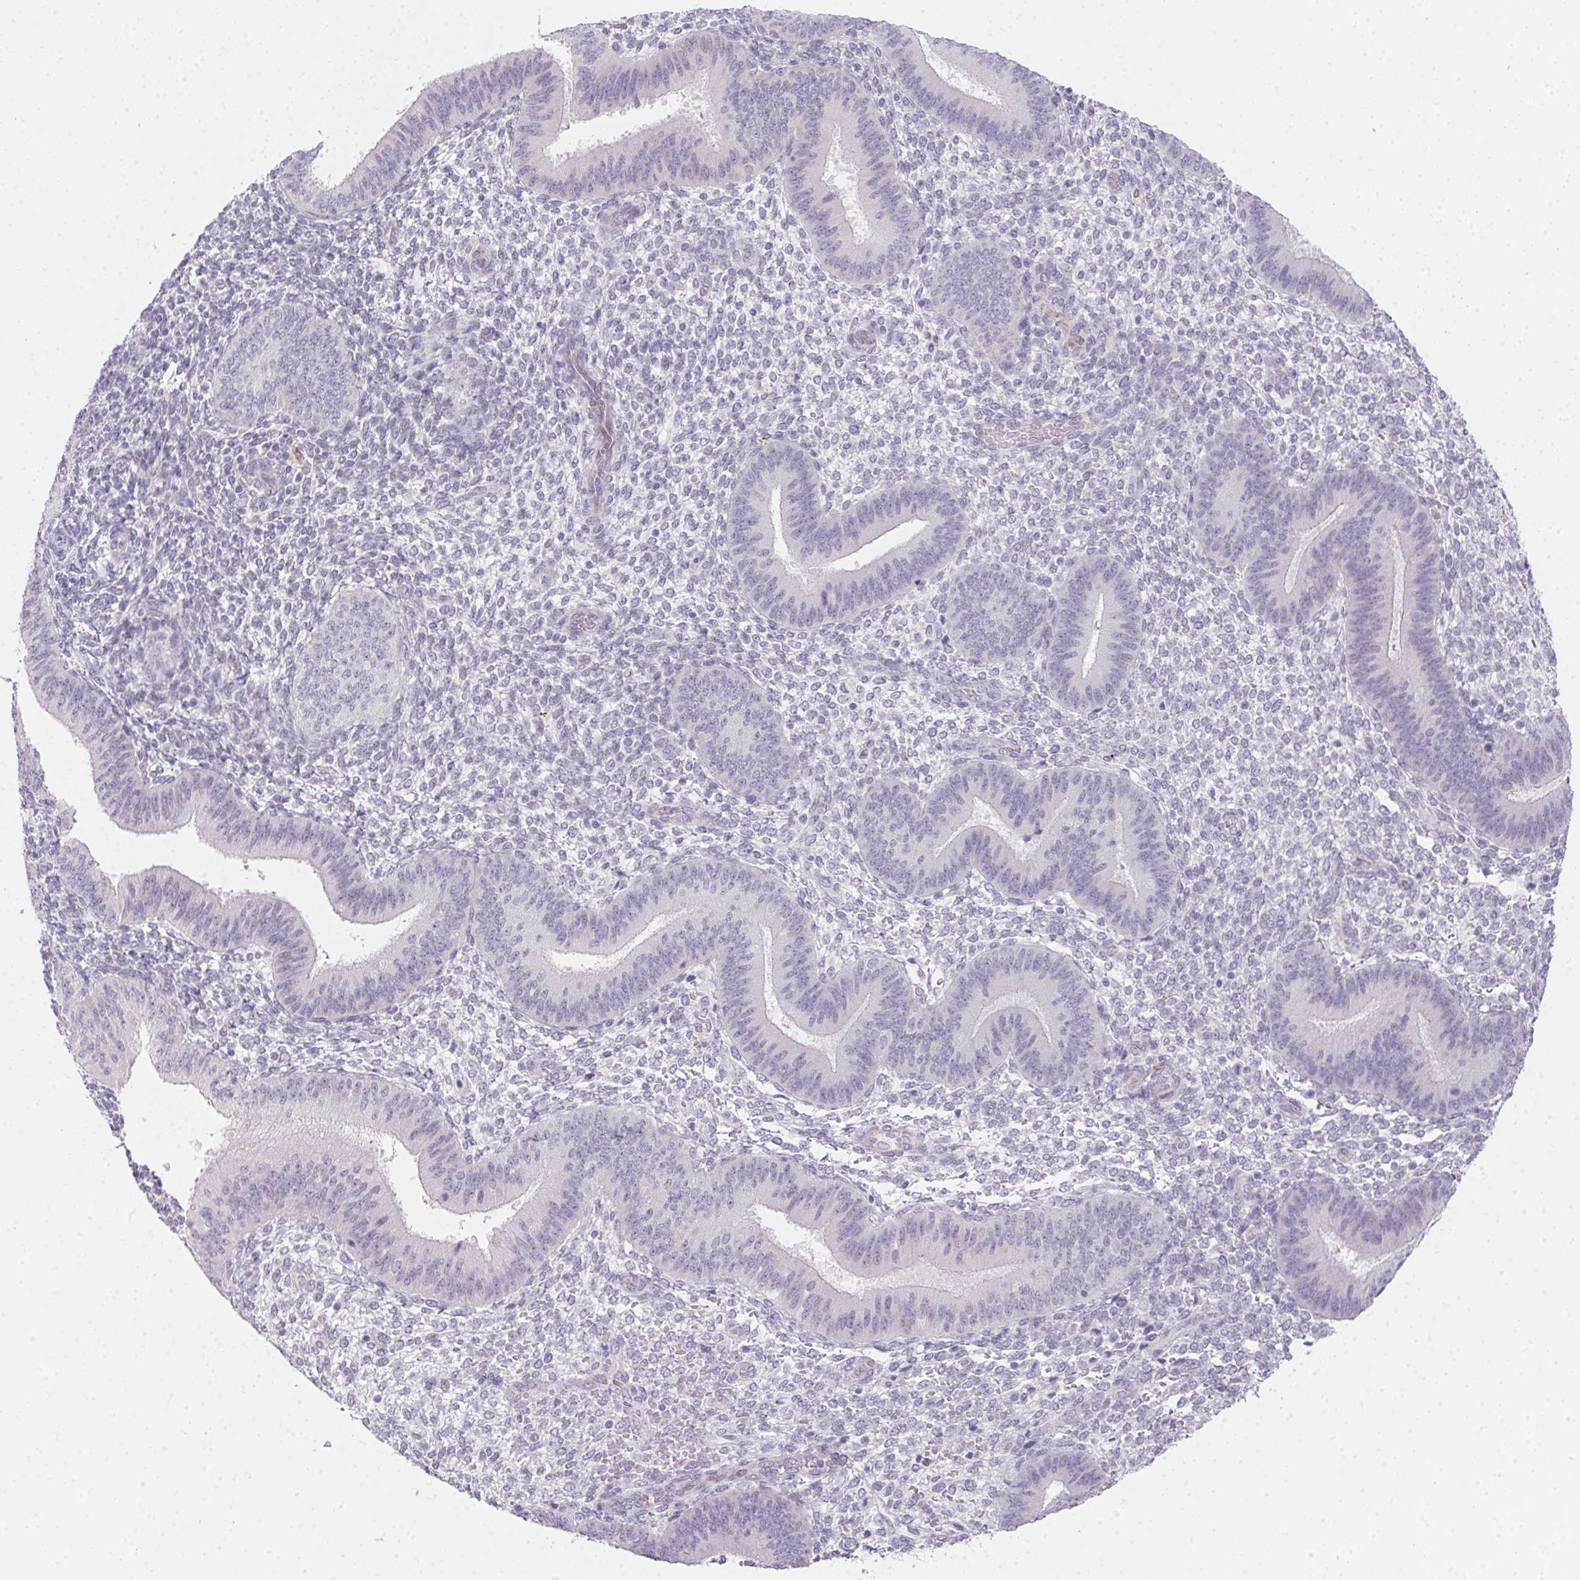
{"staining": {"intensity": "negative", "quantity": "none", "location": "none"}, "tissue": "endometrium", "cell_type": "Cells in endometrial stroma", "image_type": "normal", "snomed": [{"axis": "morphology", "description": "Normal tissue, NOS"}, {"axis": "topography", "description": "Endometrium"}], "caption": "Endometrium was stained to show a protein in brown. There is no significant positivity in cells in endometrial stroma. (DAB IHC, high magnification).", "gene": "MORC1", "patient": {"sex": "female", "age": 39}}